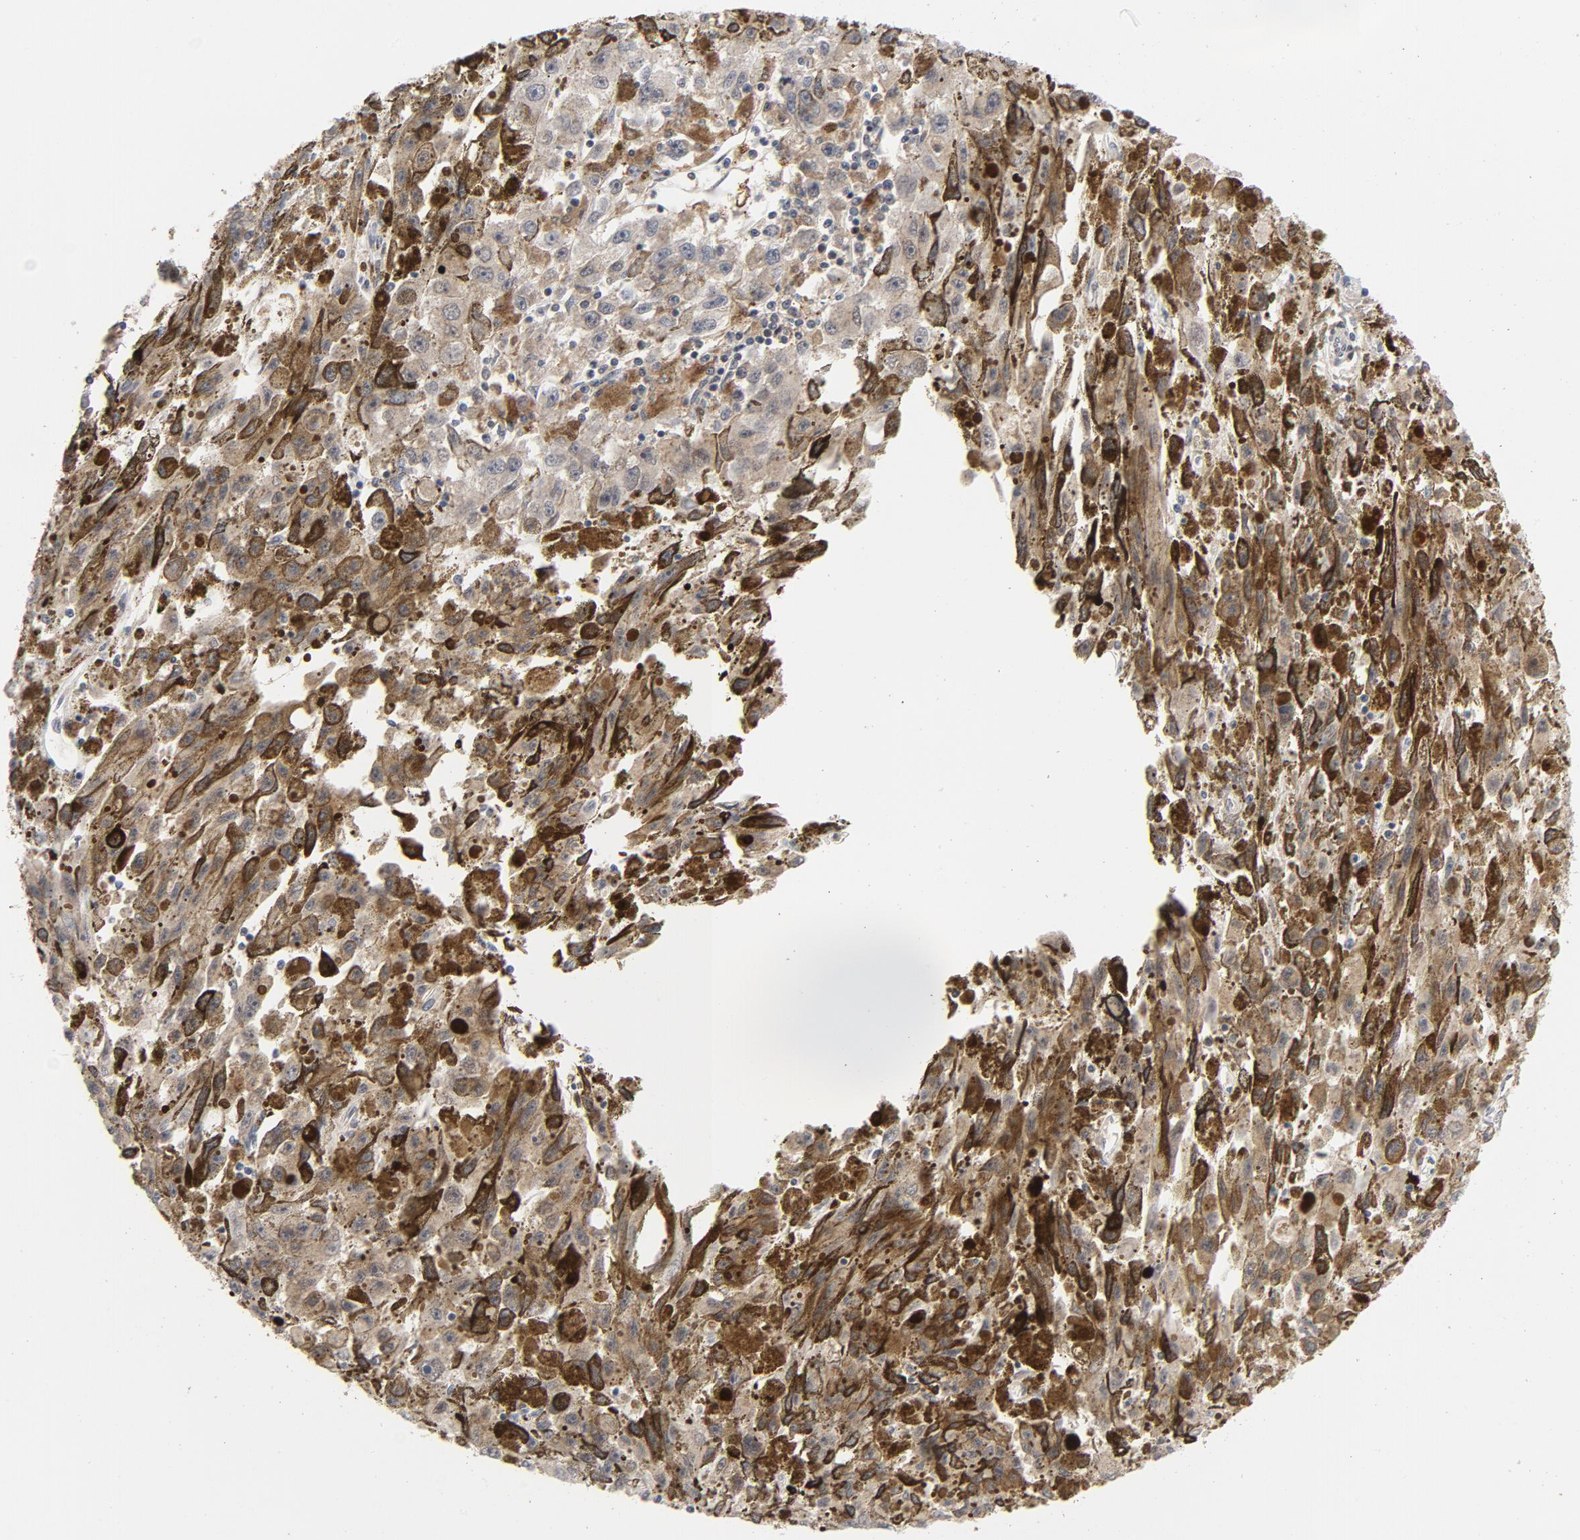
{"staining": {"intensity": "weak", "quantity": ">75%", "location": "cytoplasmic/membranous"}, "tissue": "melanoma", "cell_type": "Tumor cells", "image_type": "cancer", "snomed": [{"axis": "morphology", "description": "Malignant melanoma, NOS"}, {"axis": "topography", "description": "Skin"}], "caption": "Protein analysis of malignant melanoma tissue shows weak cytoplasmic/membranous positivity in approximately >75% of tumor cells.", "gene": "PRDX1", "patient": {"sex": "female", "age": 104}}